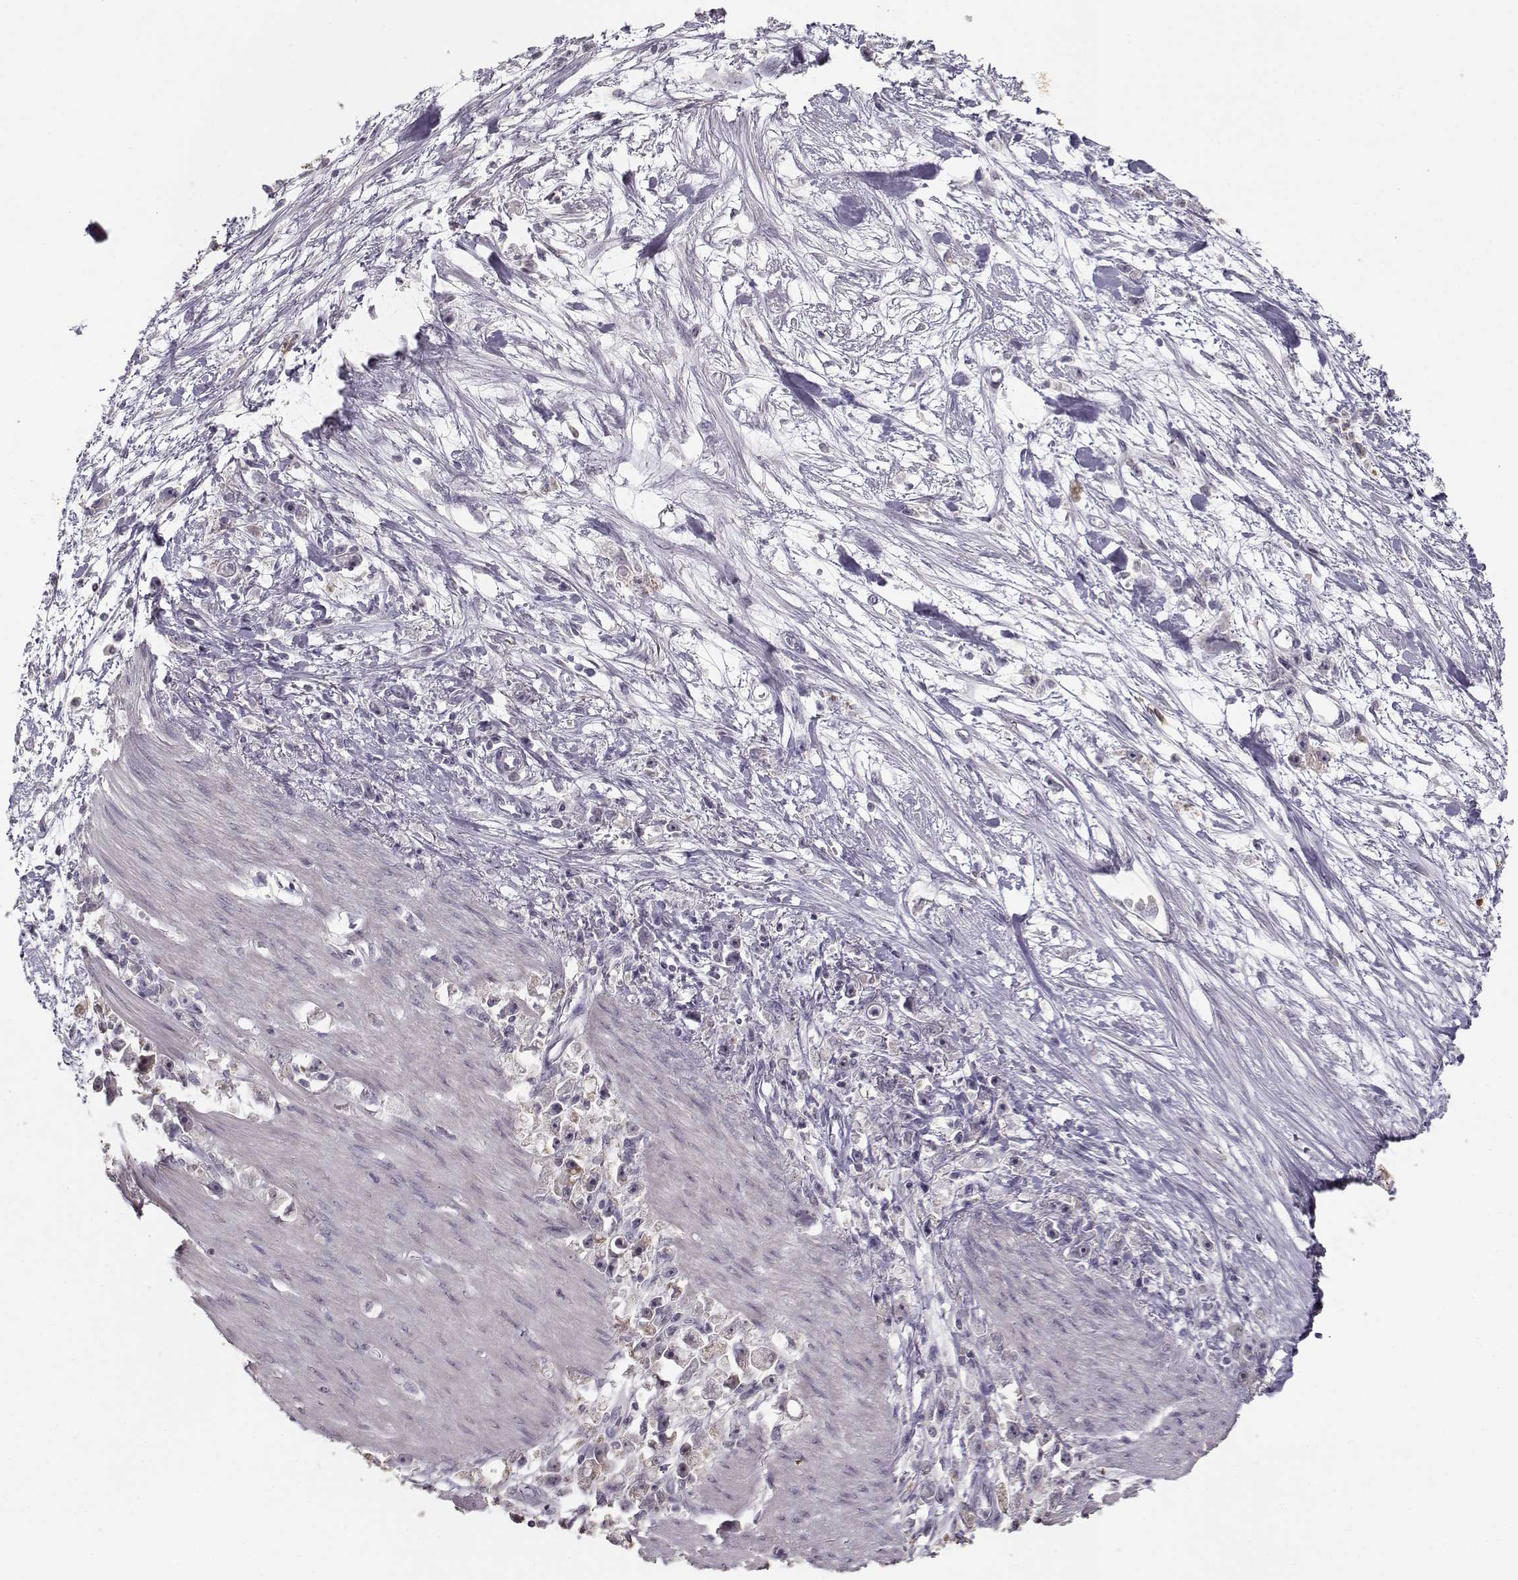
{"staining": {"intensity": "negative", "quantity": "none", "location": "none"}, "tissue": "stomach cancer", "cell_type": "Tumor cells", "image_type": "cancer", "snomed": [{"axis": "morphology", "description": "Adenocarcinoma, NOS"}, {"axis": "topography", "description": "Stomach"}], "caption": "This image is of stomach adenocarcinoma stained with immunohistochemistry to label a protein in brown with the nuclei are counter-stained blue. There is no staining in tumor cells.", "gene": "UROC1", "patient": {"sex": "female", "age": 59}}